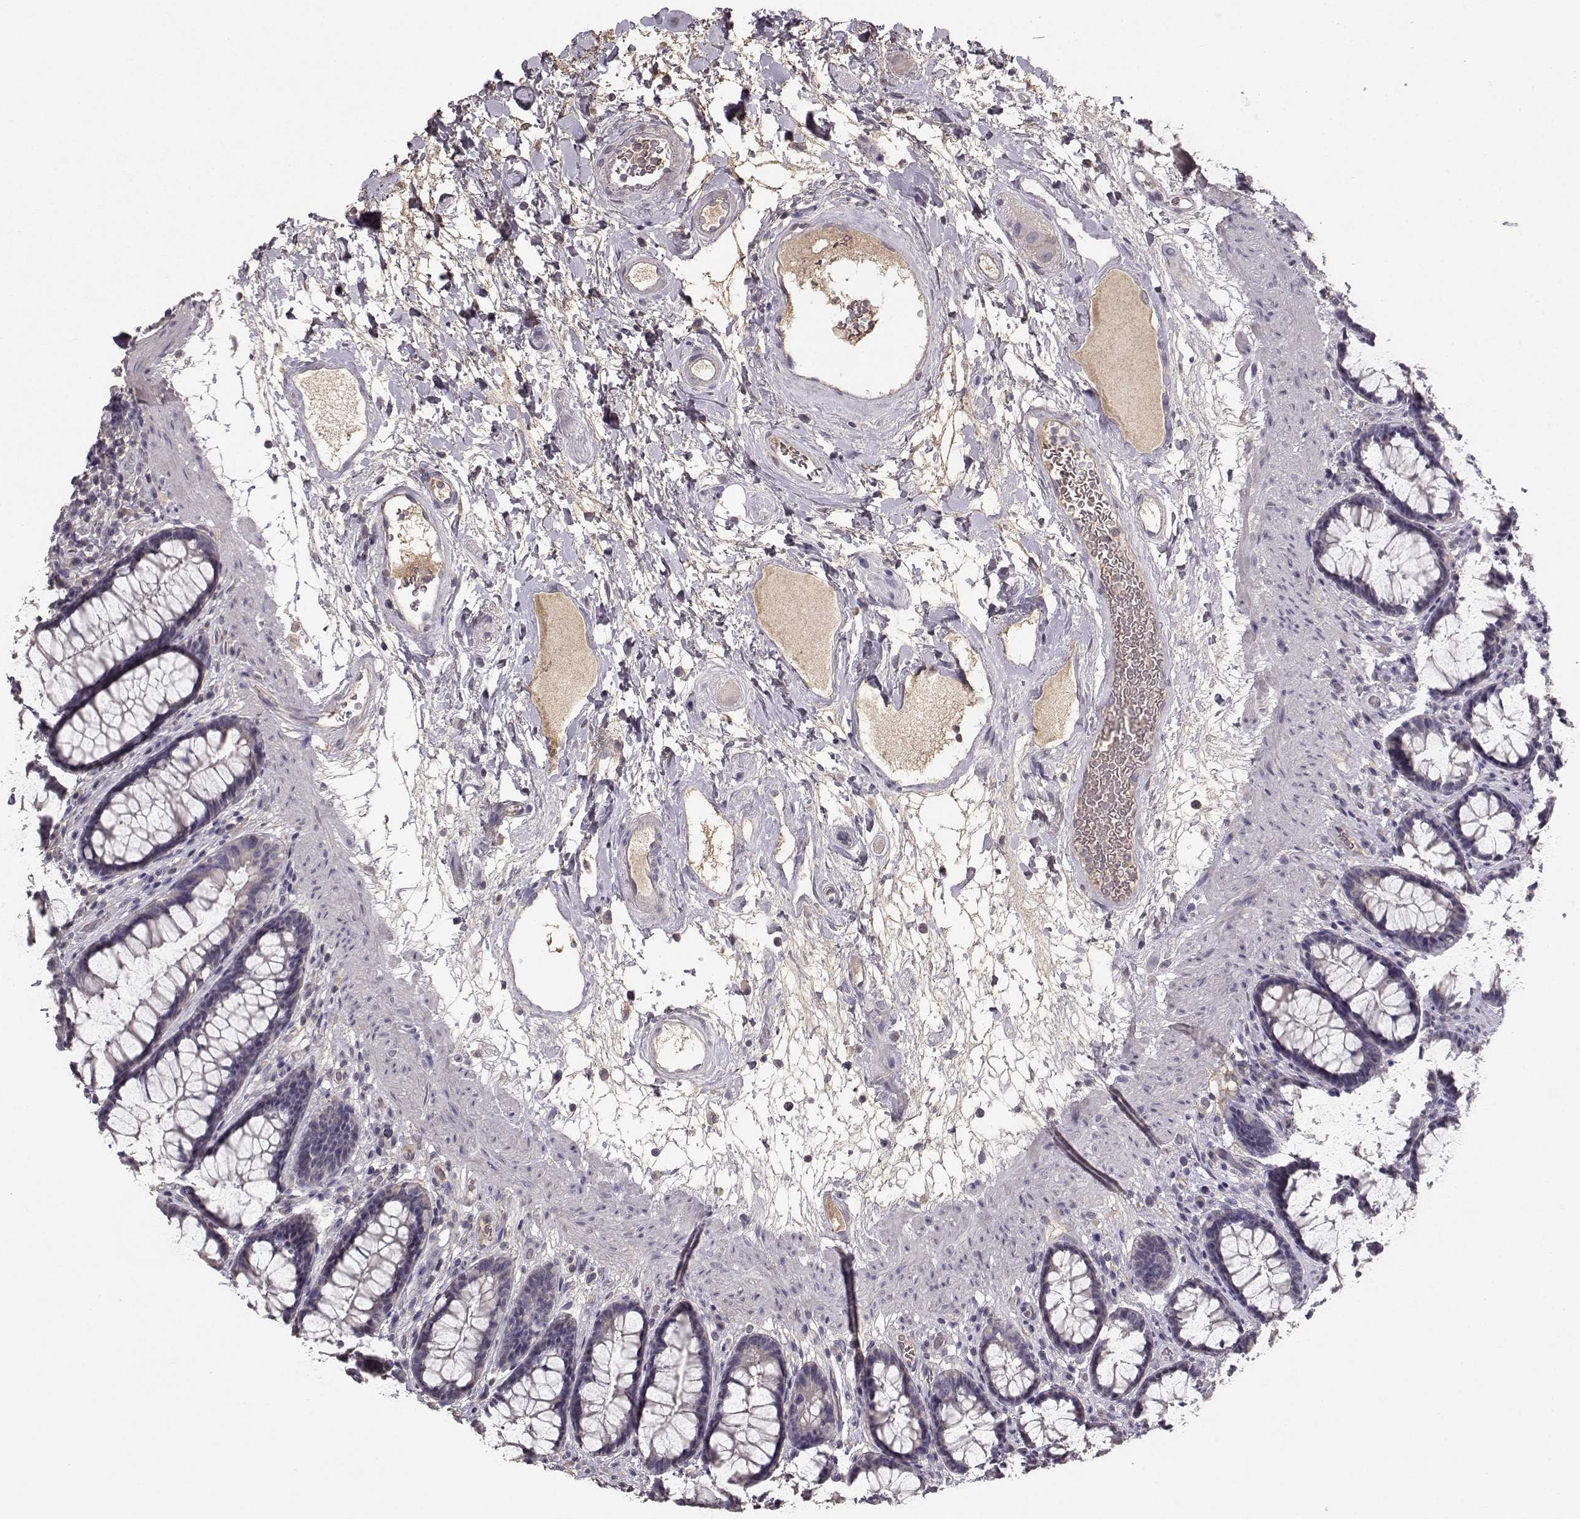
{"staining": {"intensity": "weak", "quantity": "<25%", "location": "cytoplasmic/membranous"}, "tissue": "rectum", "cell_type": "Glandular cells", "image_type": "normal", "snomed": [{"axis": "morphology", "description": "Normal tissue, NOS"}, {"axis": "topography", "description": "Rectum"}], "caption": "This is a histopathology image of immunohistochemistry (IHC) staining of benign rectum, which shows no staining in glandular cells.", "gene": "PMCH", "patient": {"sex": "male", "age": 72}}